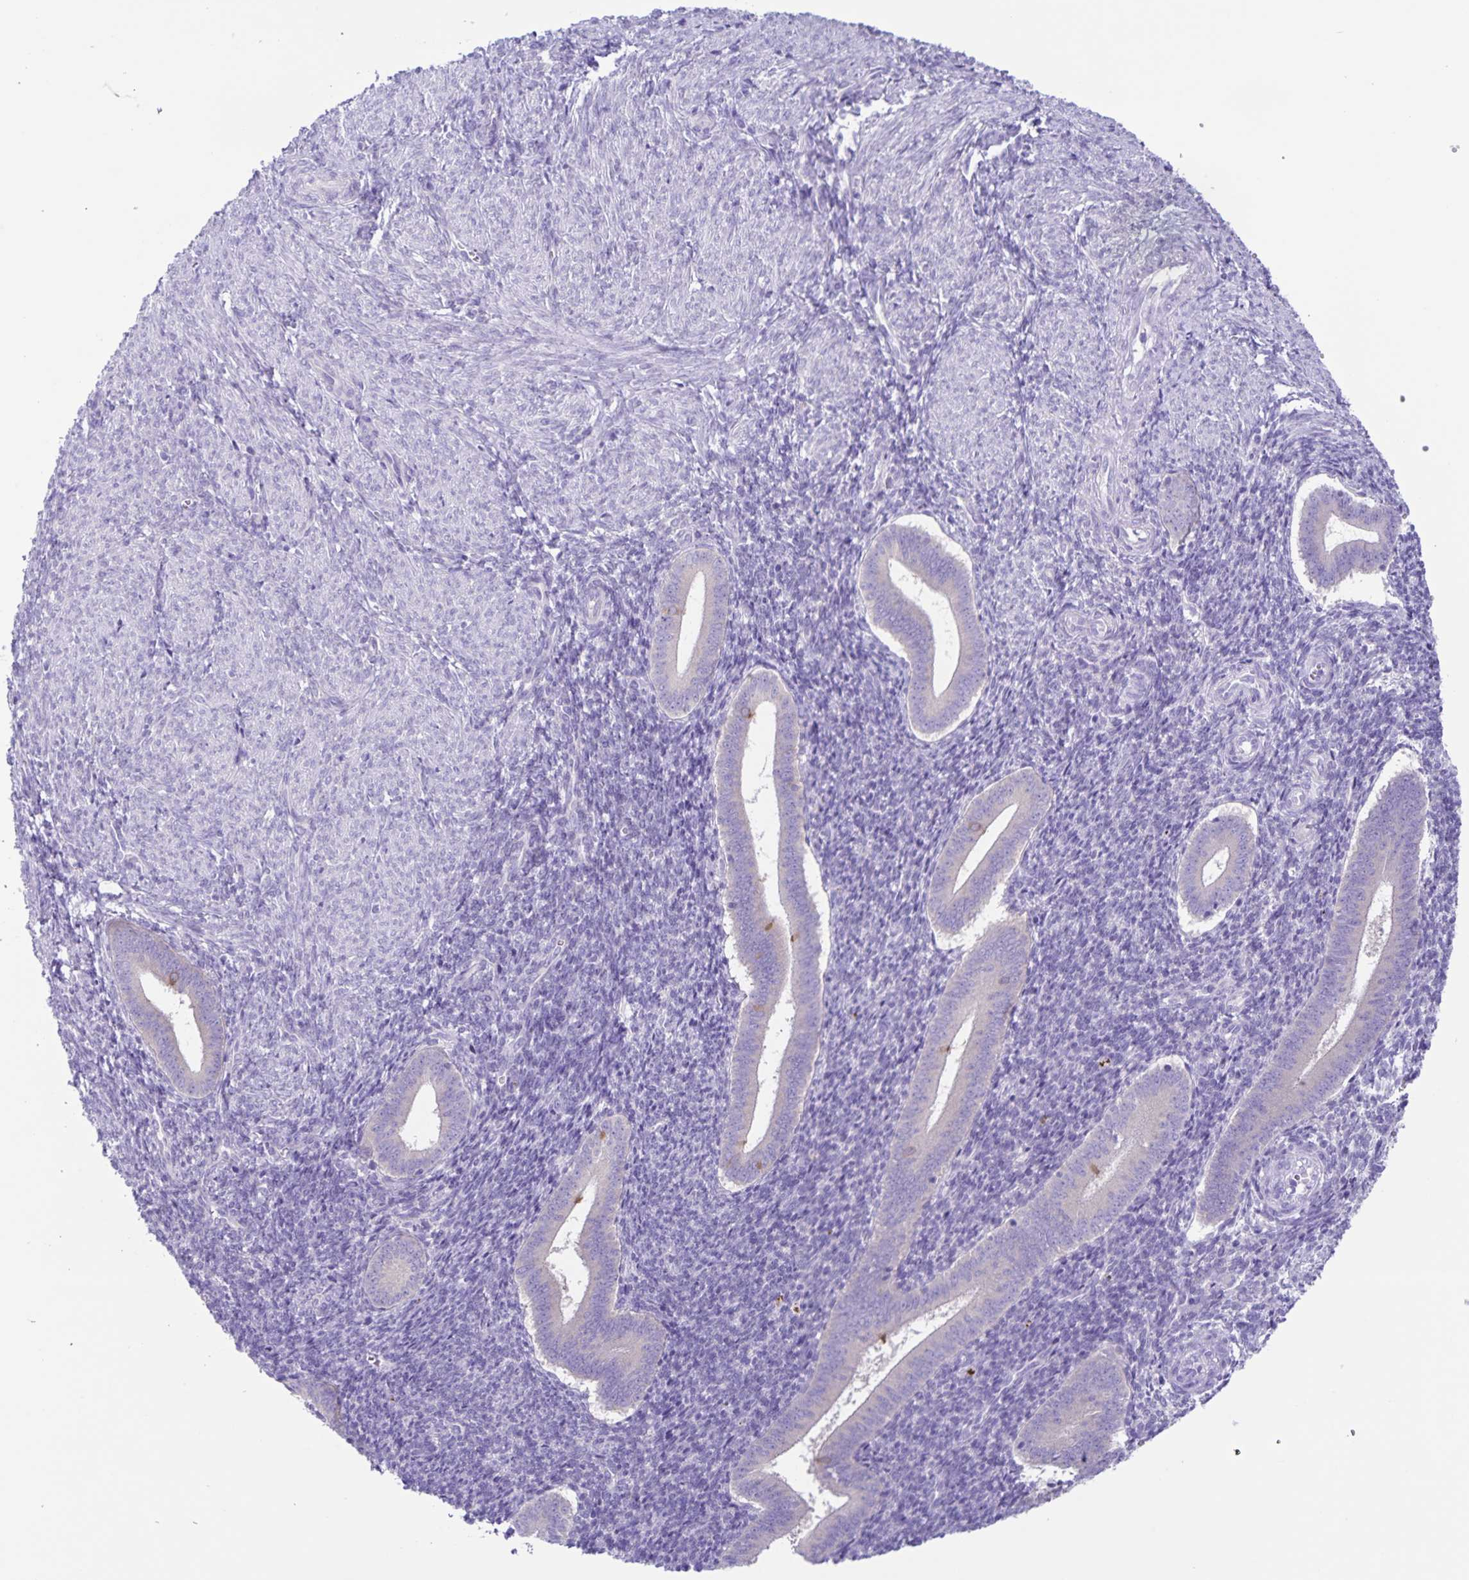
{"staining": {"intensity": "negative", "quantity": "none", "location": "none"}, "tissue": "endometrium", "cell_type": "Cells in endometrial stroma", "image_type": "normal", "snomed": [{"axis": "morphology", "description": "Normal tissue, NOS"}, {"axis": "topography", "description": "Endometrium"}], "caption": "IHC photomicrograph of unremarkable endometrium stained for a protein (brown), which exhibits no positivity in cells in endometrial stroma.", "gene": "CAPSL", "patient": {"sex": "female", "age": 25}}